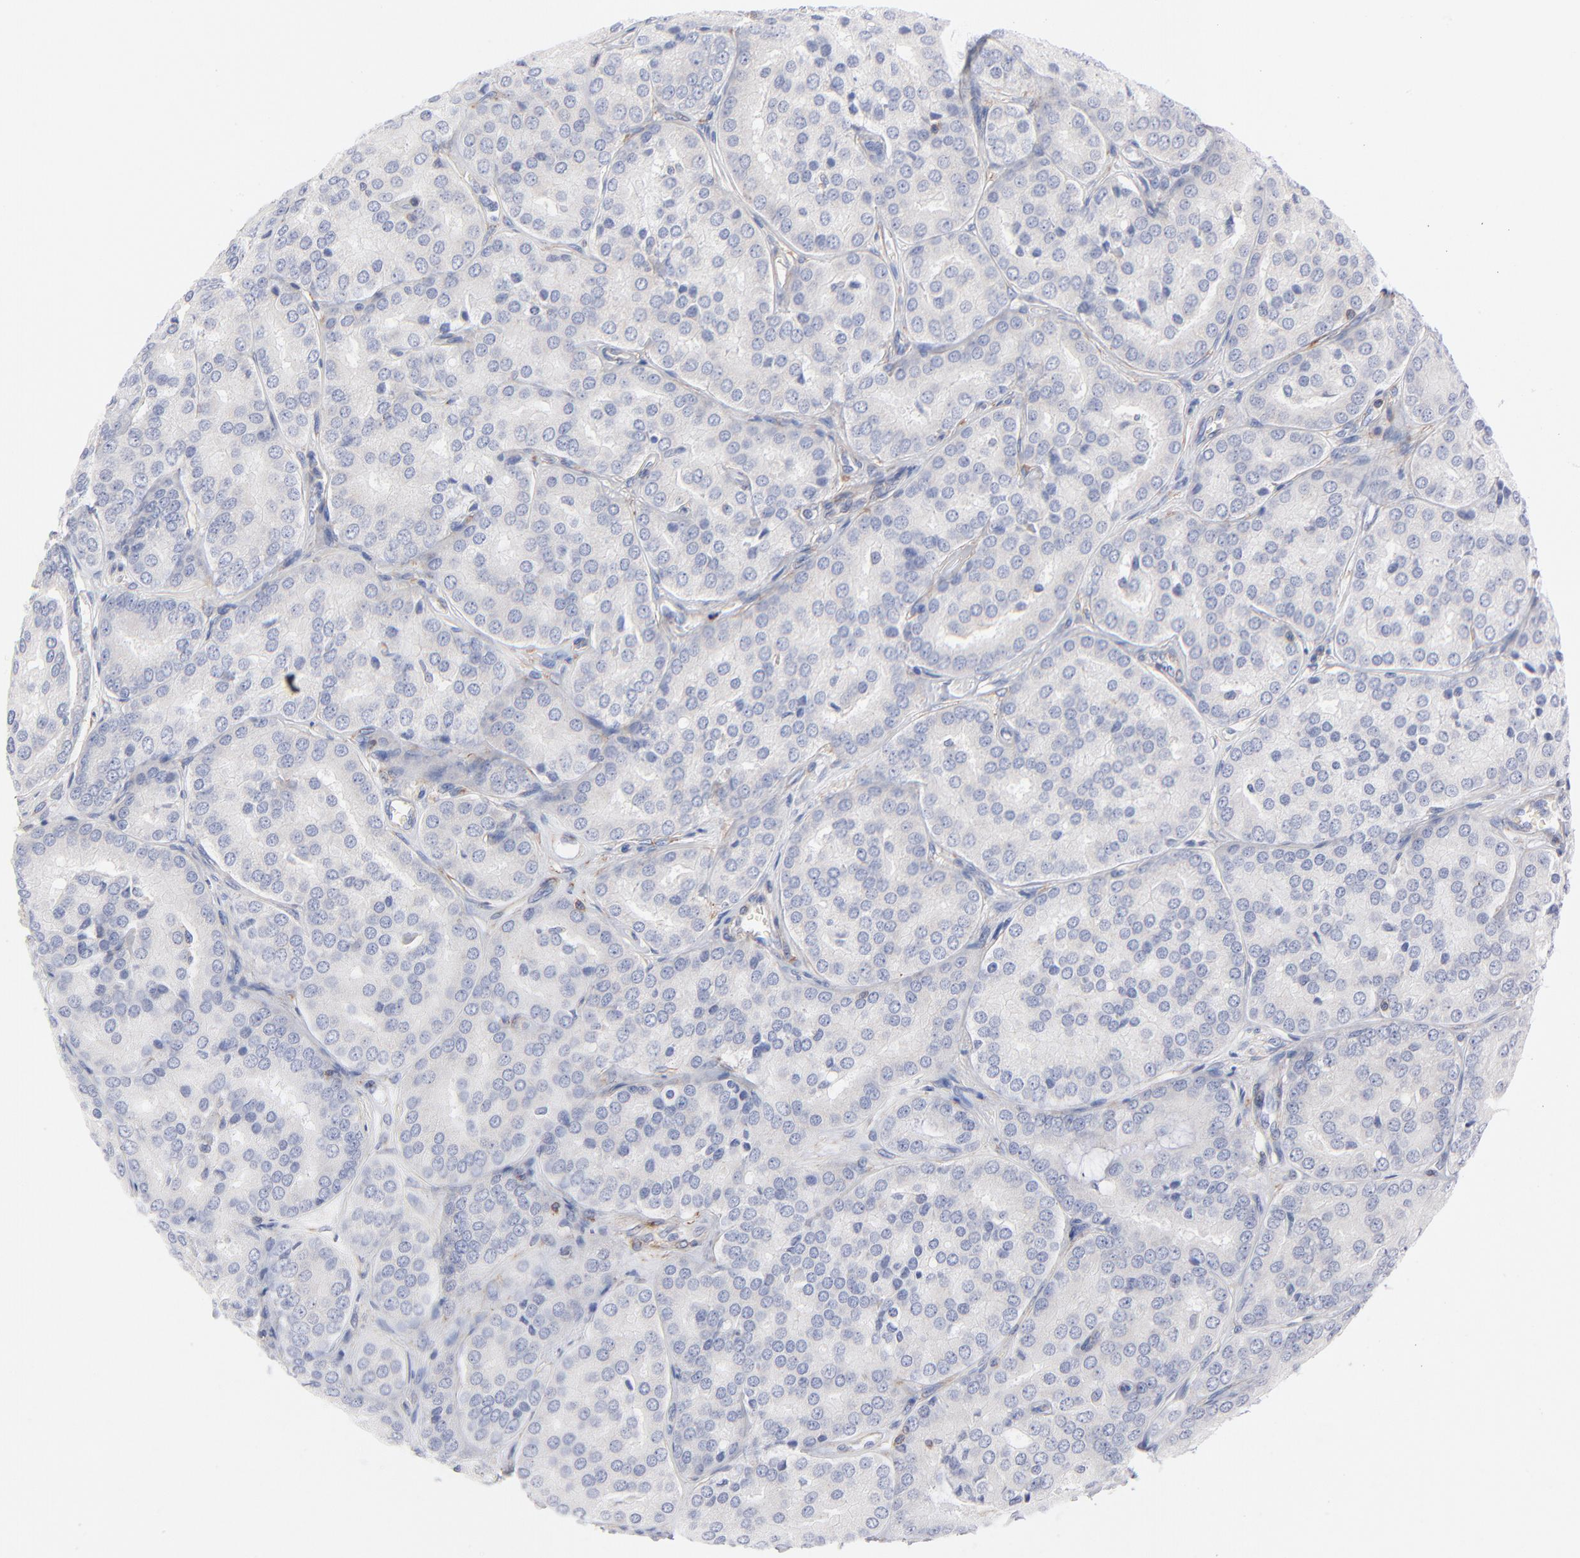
{"staining": {"intensity": "negative", "quantity": "none", "location": "none"}, "tissue": "prostate cancer", "cell_type": "Tumor cells", "image_type": "cancer", "snomed": [{"axis": "morphology", "description": "Adenocarcinoma, High grade"}, {"axis": "topography", "description": "Prostate"}], "caption": "Tumor cells are negative for protein expression in human prostate cancer (adenocarcinoma (high-grade)).", "gene": "SEPTIN6", "patient": {"sex": "male", "age": 64}}